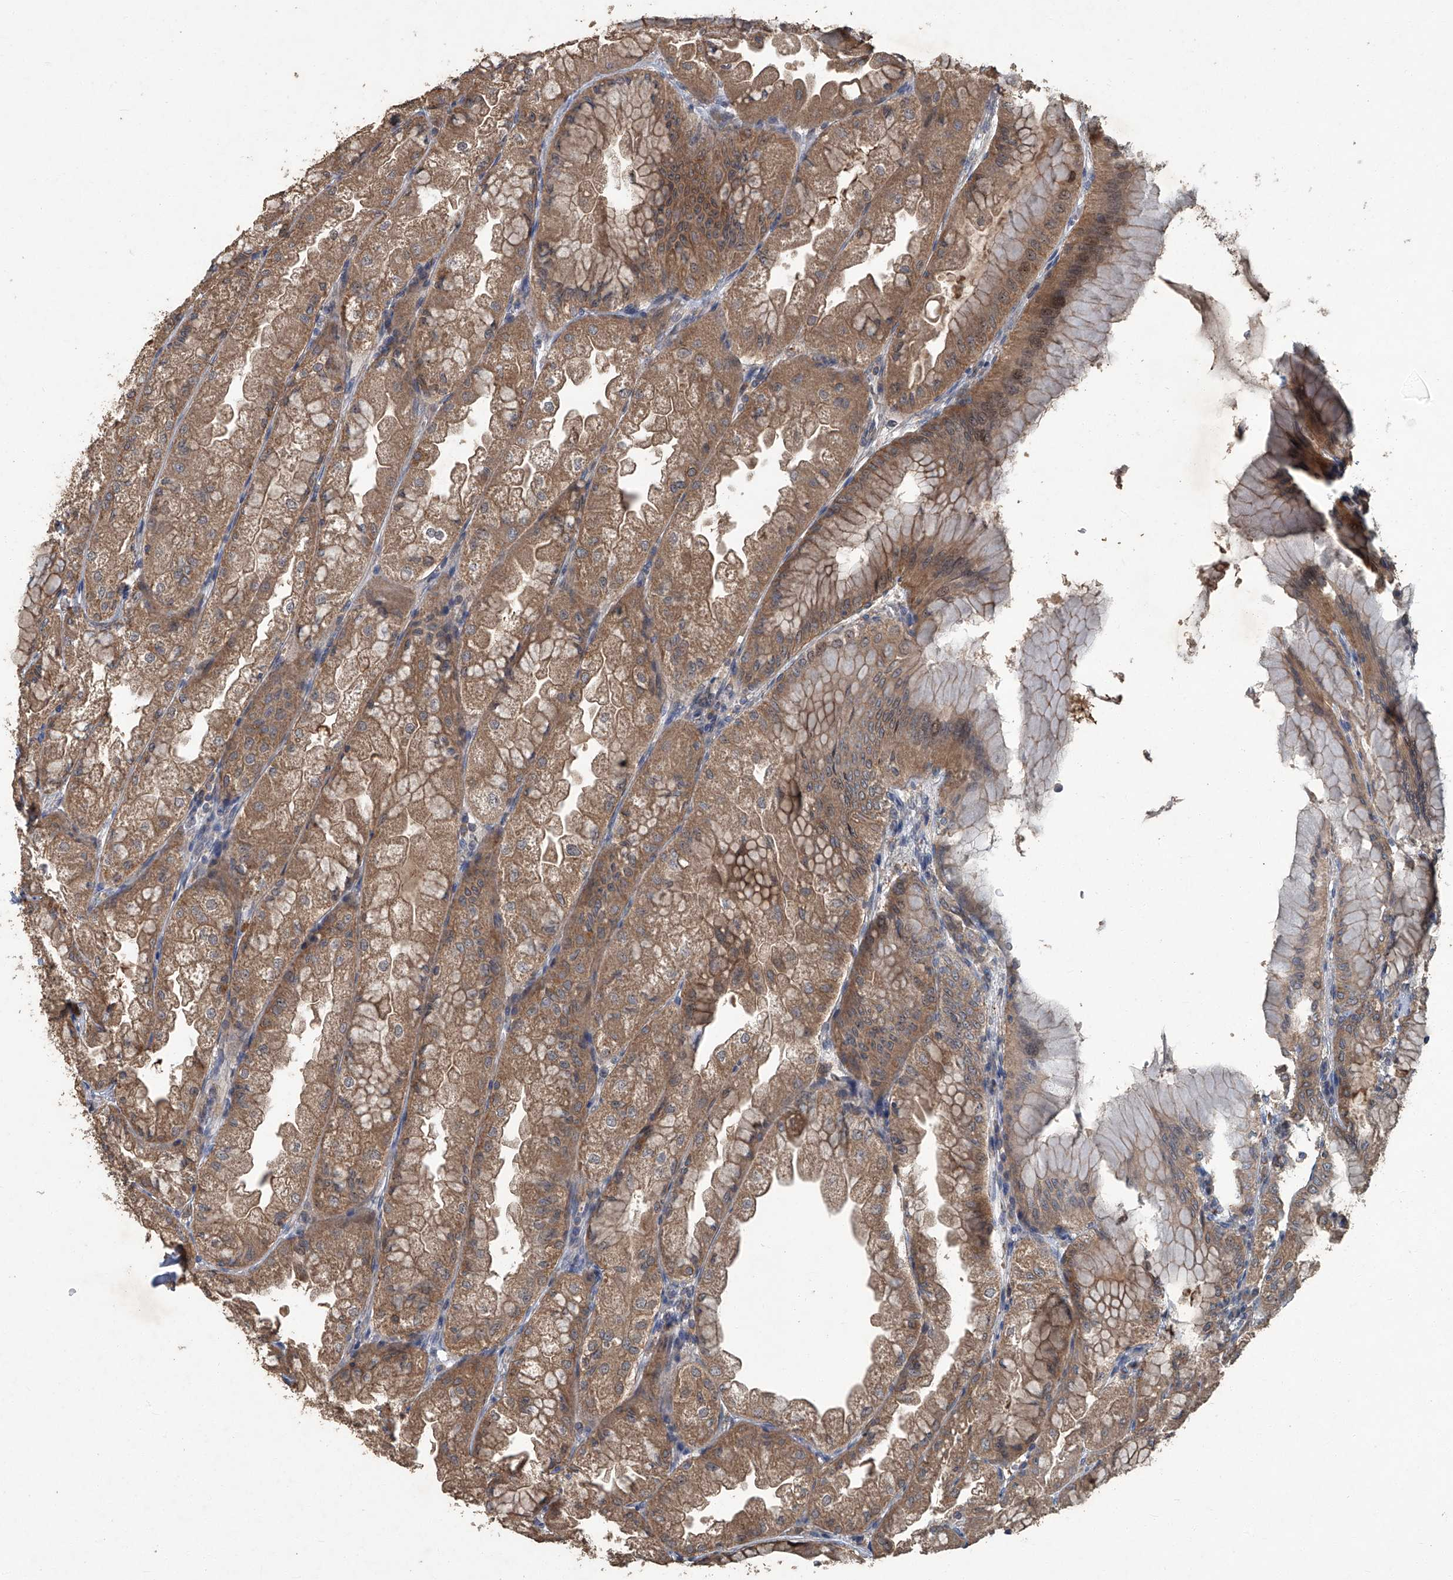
{"staining": {"intensity": "moderate", "quantity": ">75%", "location": "cytoplasmic/membranous"}, "tissue": "stomach", "cell_type": "Glandular cells", "image_type": "normal", "snomed": [{"axis": "morphology", "description": "Normal tissue, NOS"}, {"axis": "topography", "description": "Stomach, upper"}], "caption": "High-power microscopy captured an IHC photomicrograph of unremarkable stomach, revealing moderate cytoplasmic/membranous staining in about >75% of glandular cells. The staining was performed using DAB to visualize the protein expression in brown, while the nuclei were stained in blue with hematoxylin (Magnification: 20x).", "gene": "ANKRD34A", "patient": {"sex": "male", "age": 47}}